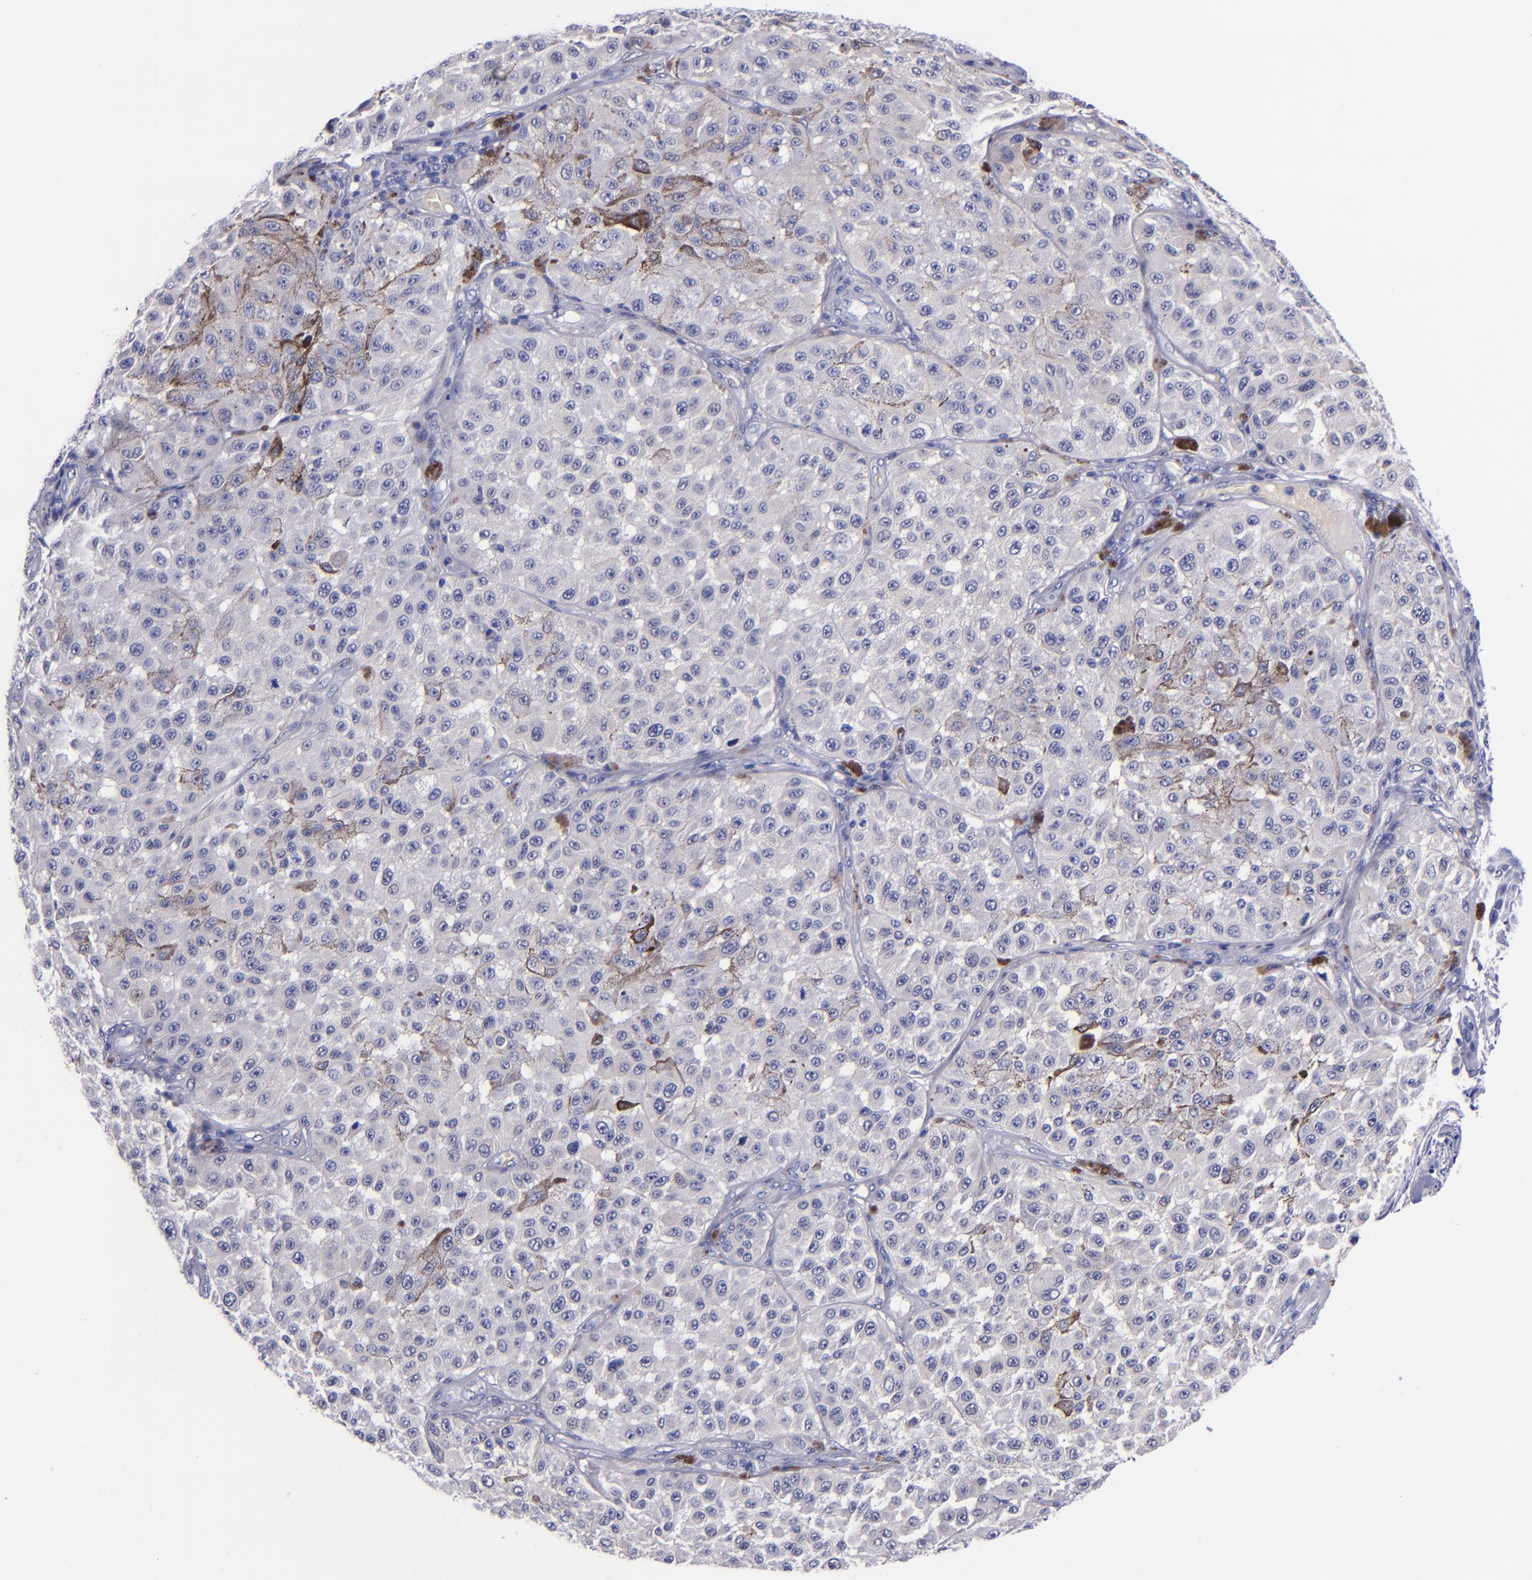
{"staining": {"intensity": "negative", "quantity": "none", "location": "none"}, "tissue": "melanoma", "cell_type": "Tumor cells", "image_type": "cancer", "snomed": [{"axis": "morphology", "description": "Malignant melanoma, NOS"}, {"axis": "topography", "description": "Skin"}], "caption": "Melanoma was stained to show a protein in brown. There is no significant positivity in tumor cells.", "gene": "SV2A", "patient": {"sex": "female", "age": 64}}